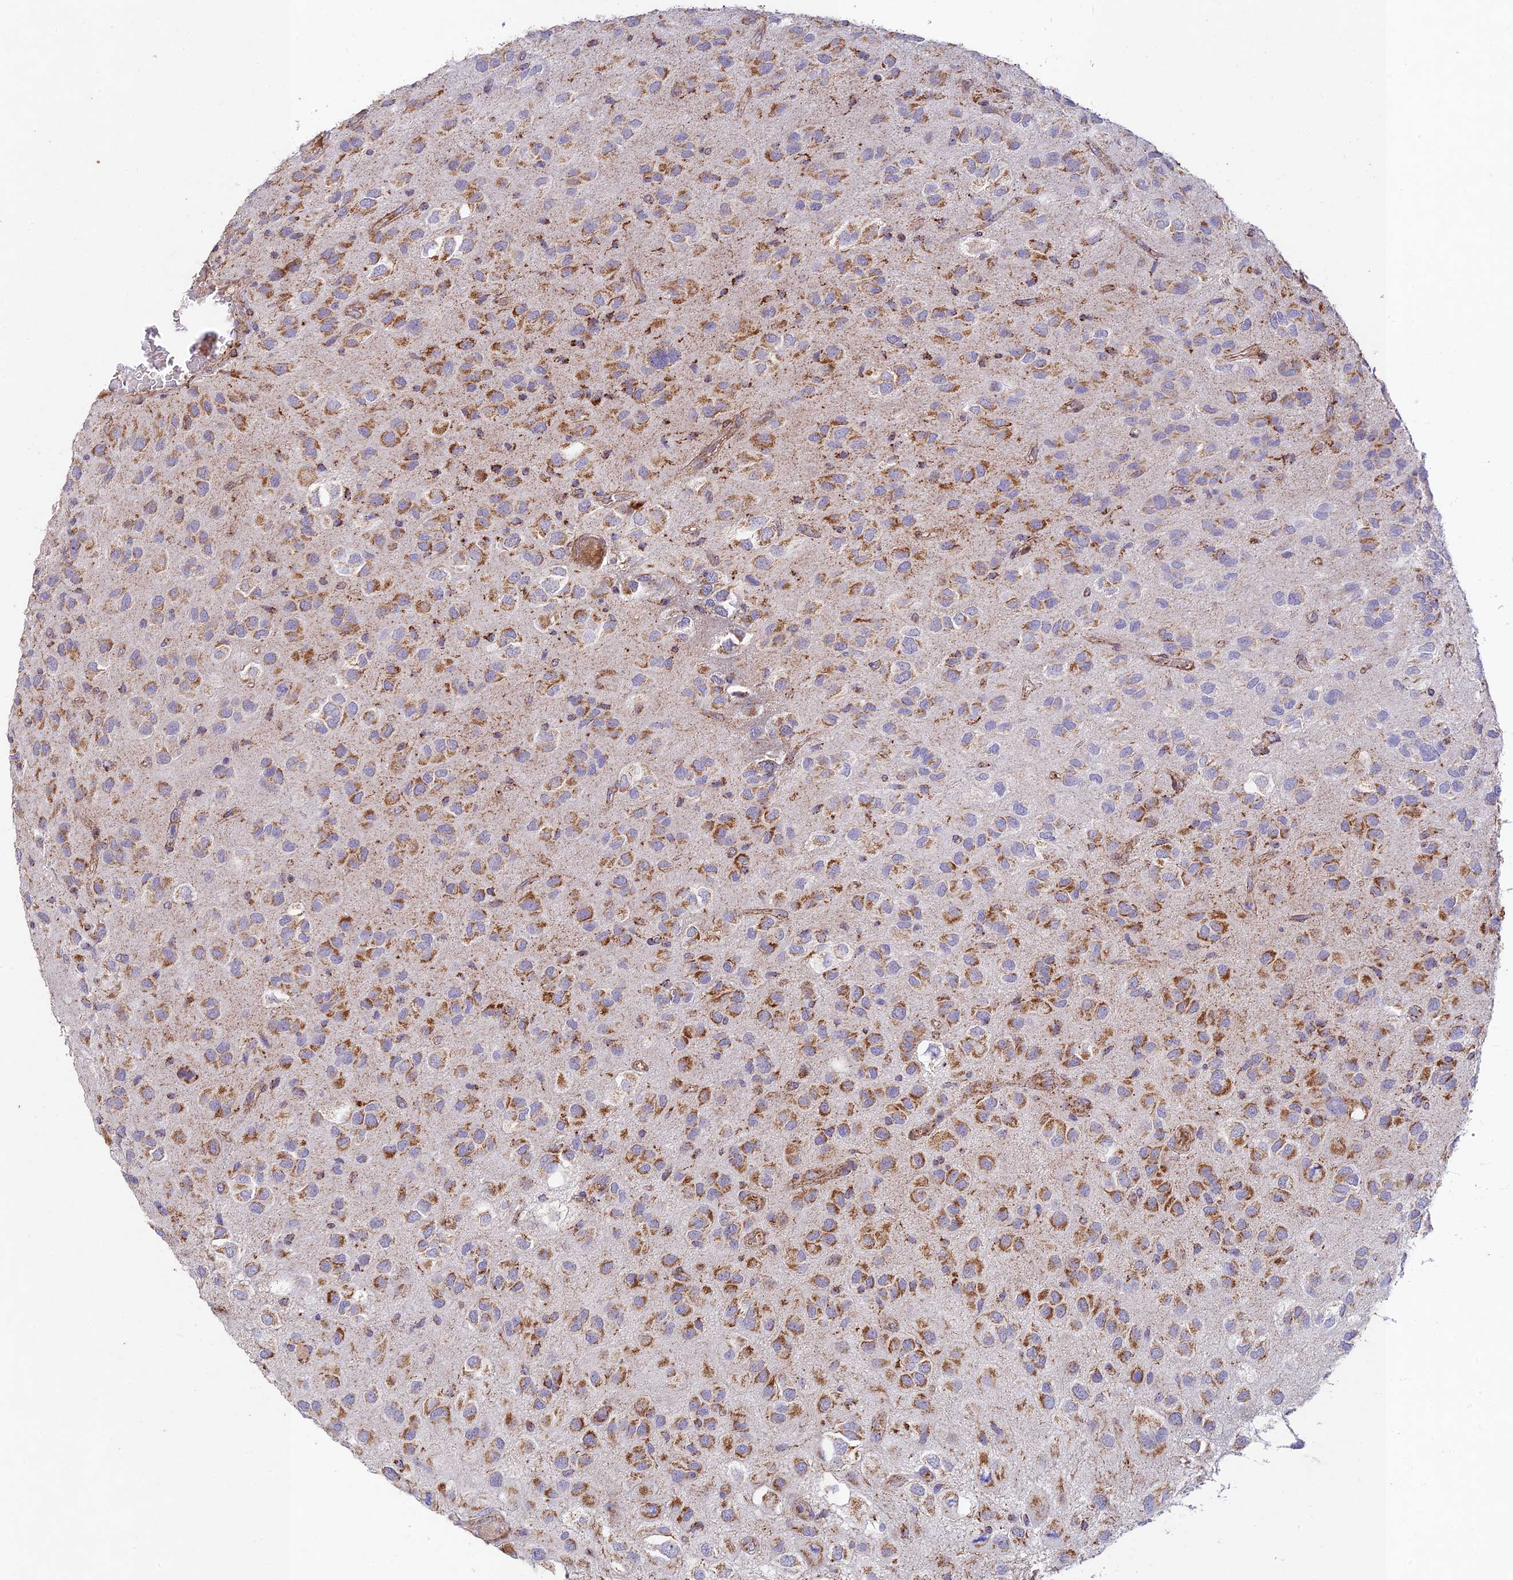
{"staining": {"intensity": "moderate", "quantity": "25%-75%", "location": "cytoplasmic/membranous"}, "tissue": "glioma", "cell_type": "Tumor cells", "image_type": "cancer", "snomed": [{"axis": "morphology", "description": "Glioma, malignant, Low grade"}, {"axis": "topography", "description": "Brain"}], "caption": "Glioma stained for a protein (brown) displays moderate cytoplasmic/membranous positive staining in about 25%-75% of tumor cells.", "gene": "KHDC3L", "patient": {"sex": "male", "age": 66}}